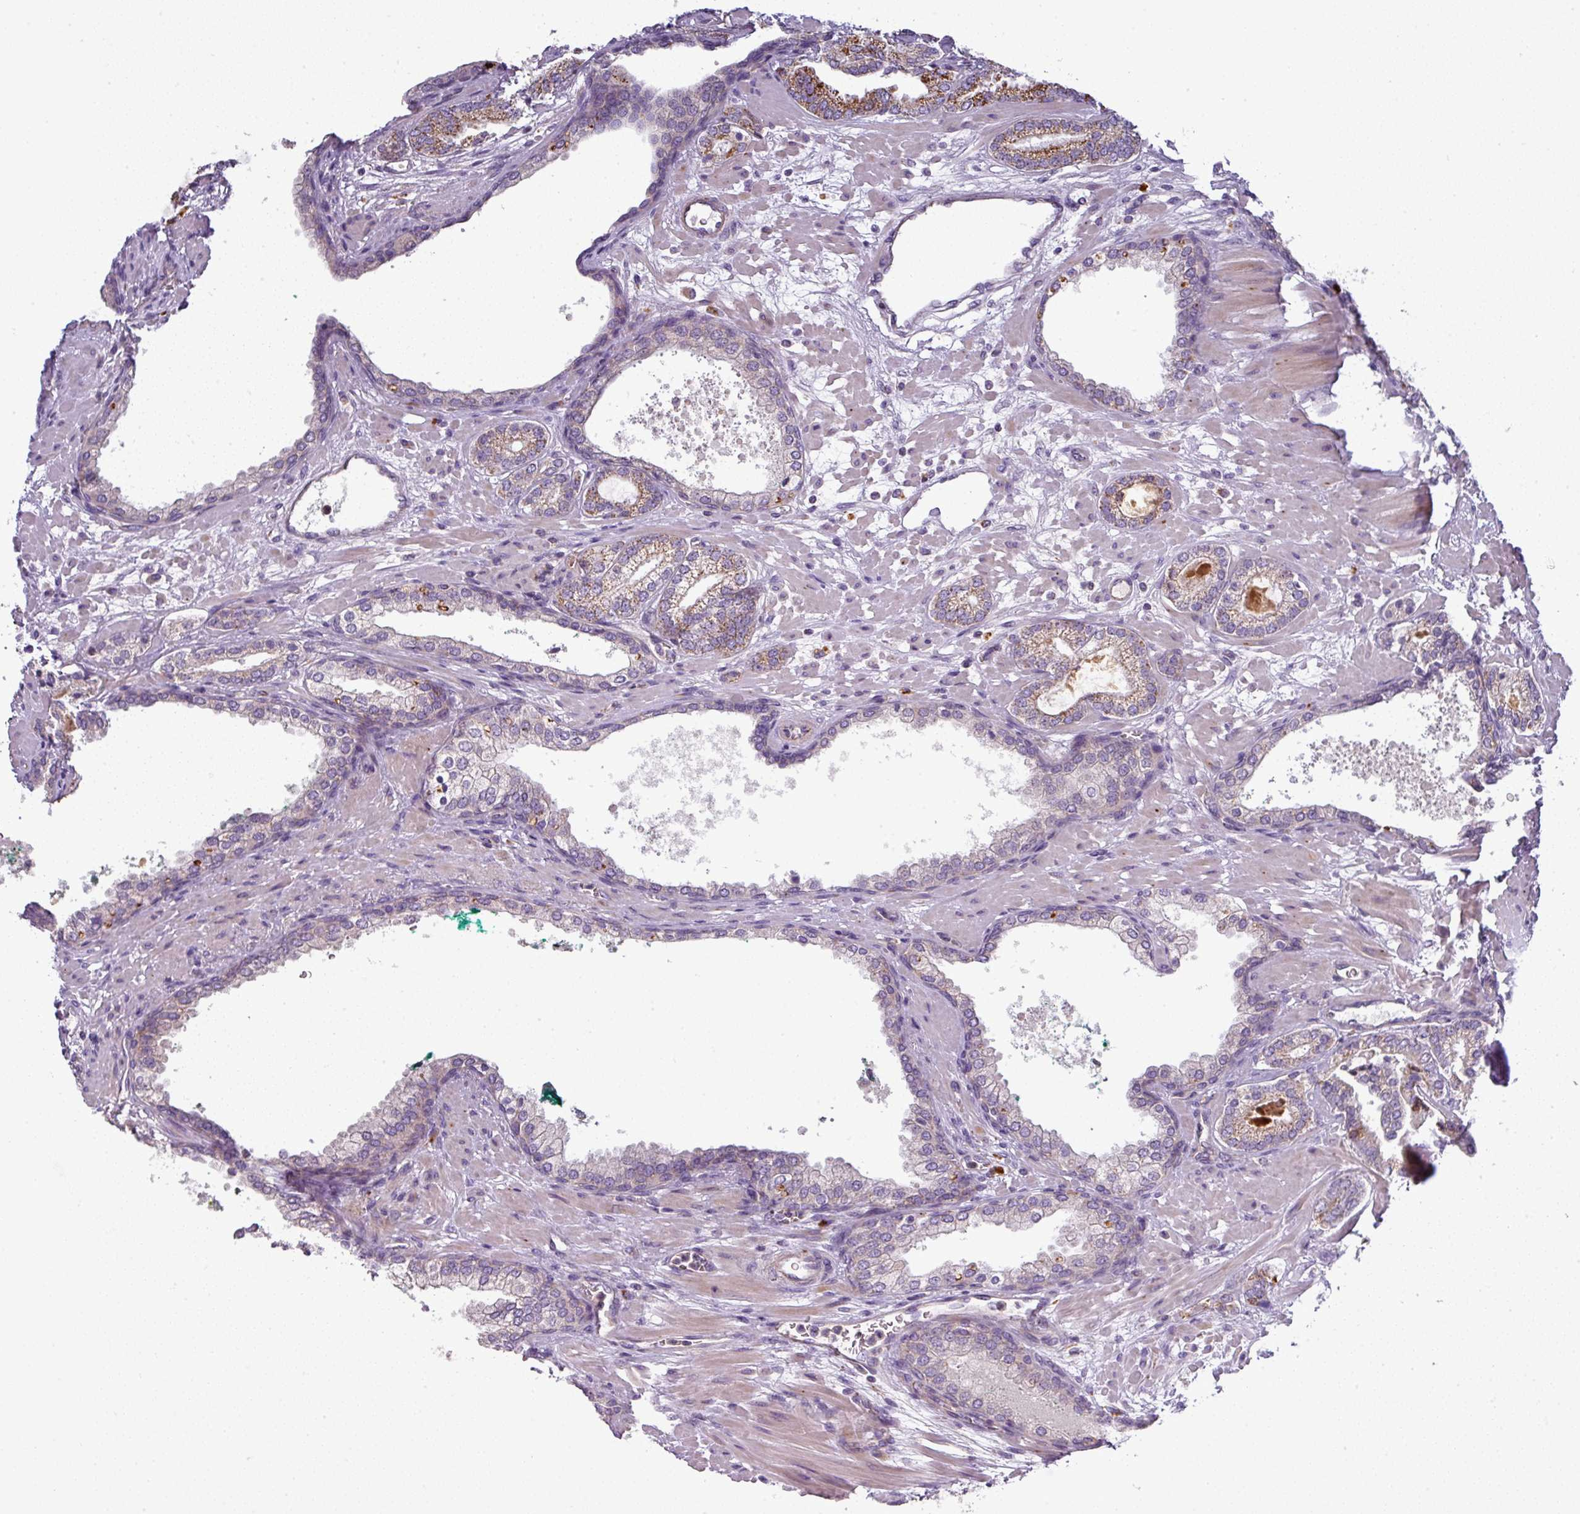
{"staining": {"intensity": "moderate", "quantity": ">75%", "location": "cytoplasmic/membranous"}, "tissue": "prostate cancer", "cell_type": "Tumor cells", "image_type": "cancer", "snomed": [{"axis": "morphology", "description": "Adenocarcinoma, High grade"}, {"axis": "topography", "description": "Prostate"}], "caption": "Tumor cells demonstrate medium levels of moderate cytoplasmic/membranous staining in about >75% of cells in prostate cancer.", "gene": "PNMA6A", "patient": {"sex": "male", "age": 60}}